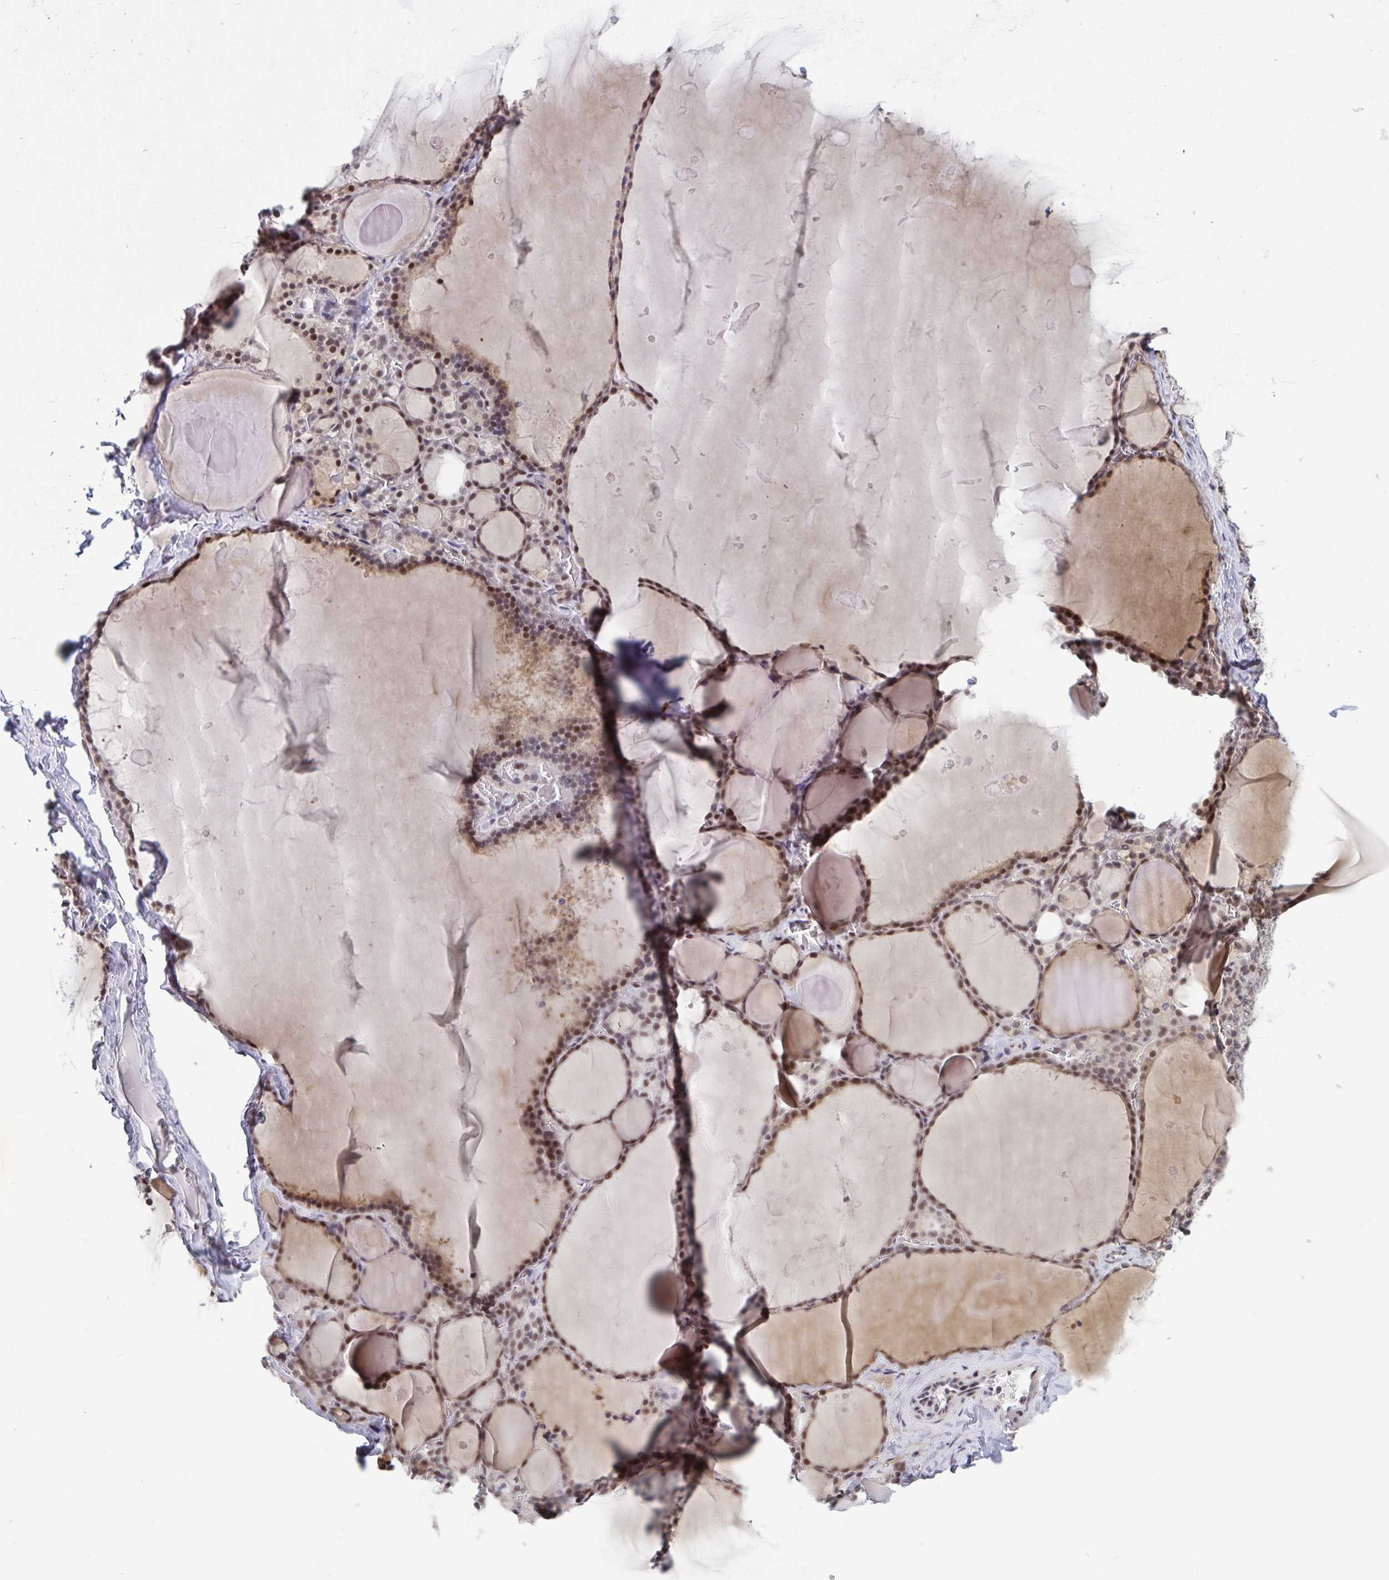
{"staining": {"intensity": "moderate", "quantity": ">75%", "location": "nuclear"}, "tissue": "thyroid gland", "cell_type": "Glandular cells", "image_type": "normal", "snomed": [{"axis": "morphology", "description": "Normal tissue, NOS"}, {"axis": "topography", "description": "Thyroid gland"}], "caption": "DAB immunohistochemical staining of unremarkable human thyroid gland demonstrates moderate nuclear protein staining in about >75% of glandular cells.", "gene": "WBP11", "patient": {"sex": "male", "age": 56}}